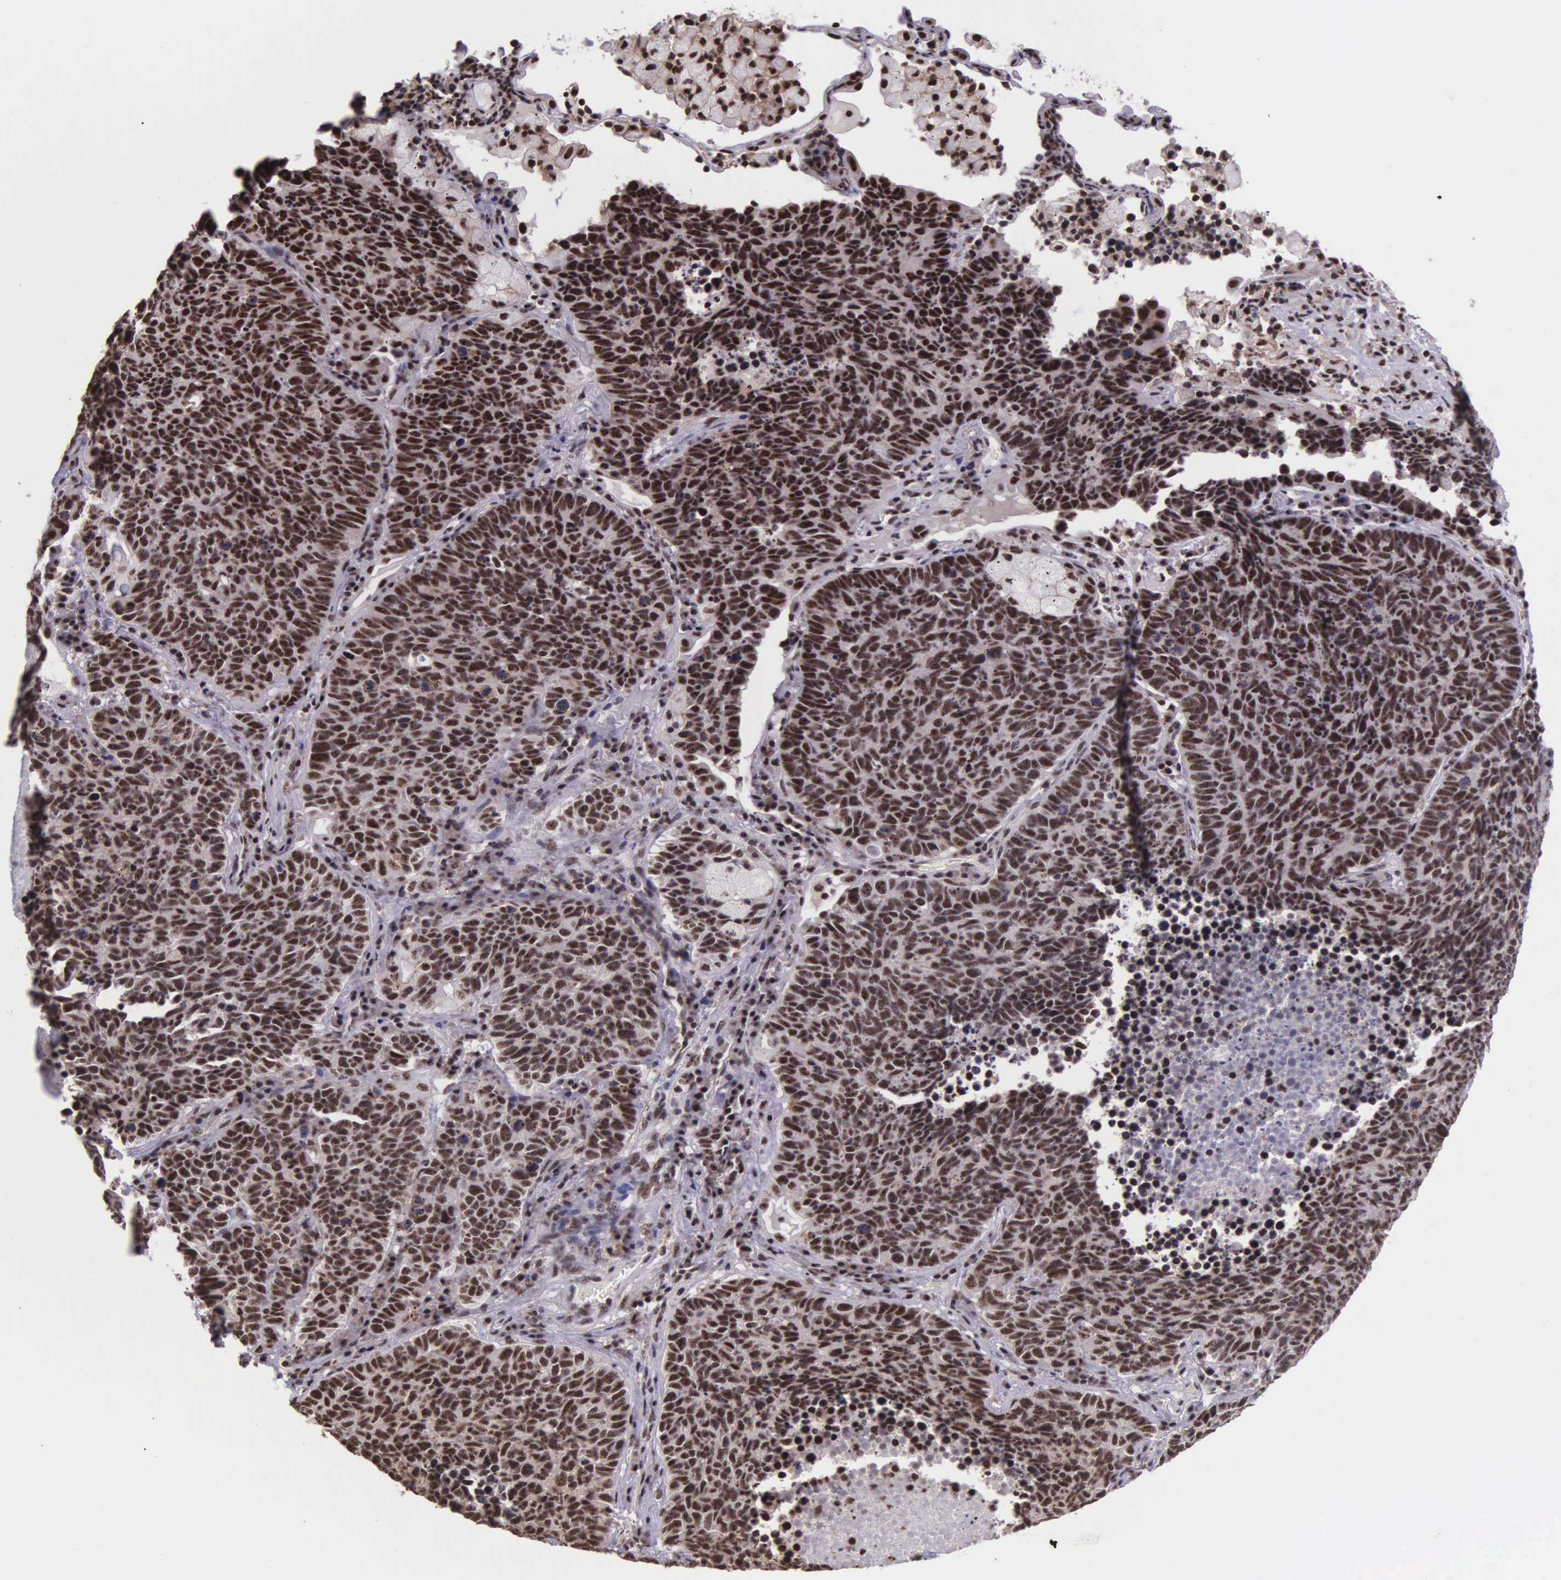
{"staining": {"intensity": "moderate", "quantity": ">75%", "location": "nuclear"}, "tissue": "lung cancer", "cell_type": "Tumor cells", "image_type": "cancer", "snomed": [{"axis": "morphology", "description": "Neoplasm, malignant, NOS"}, {"axis": "topography", "description": "Lung"}], "caption": "Tumor cells display medium levels of moderate nuclear expression in approximately >75% of cells in human lung cancer (neoplasm (malignant)).", "gene": "FAM47A", "patient": {"sex": "female", "age": 75}}